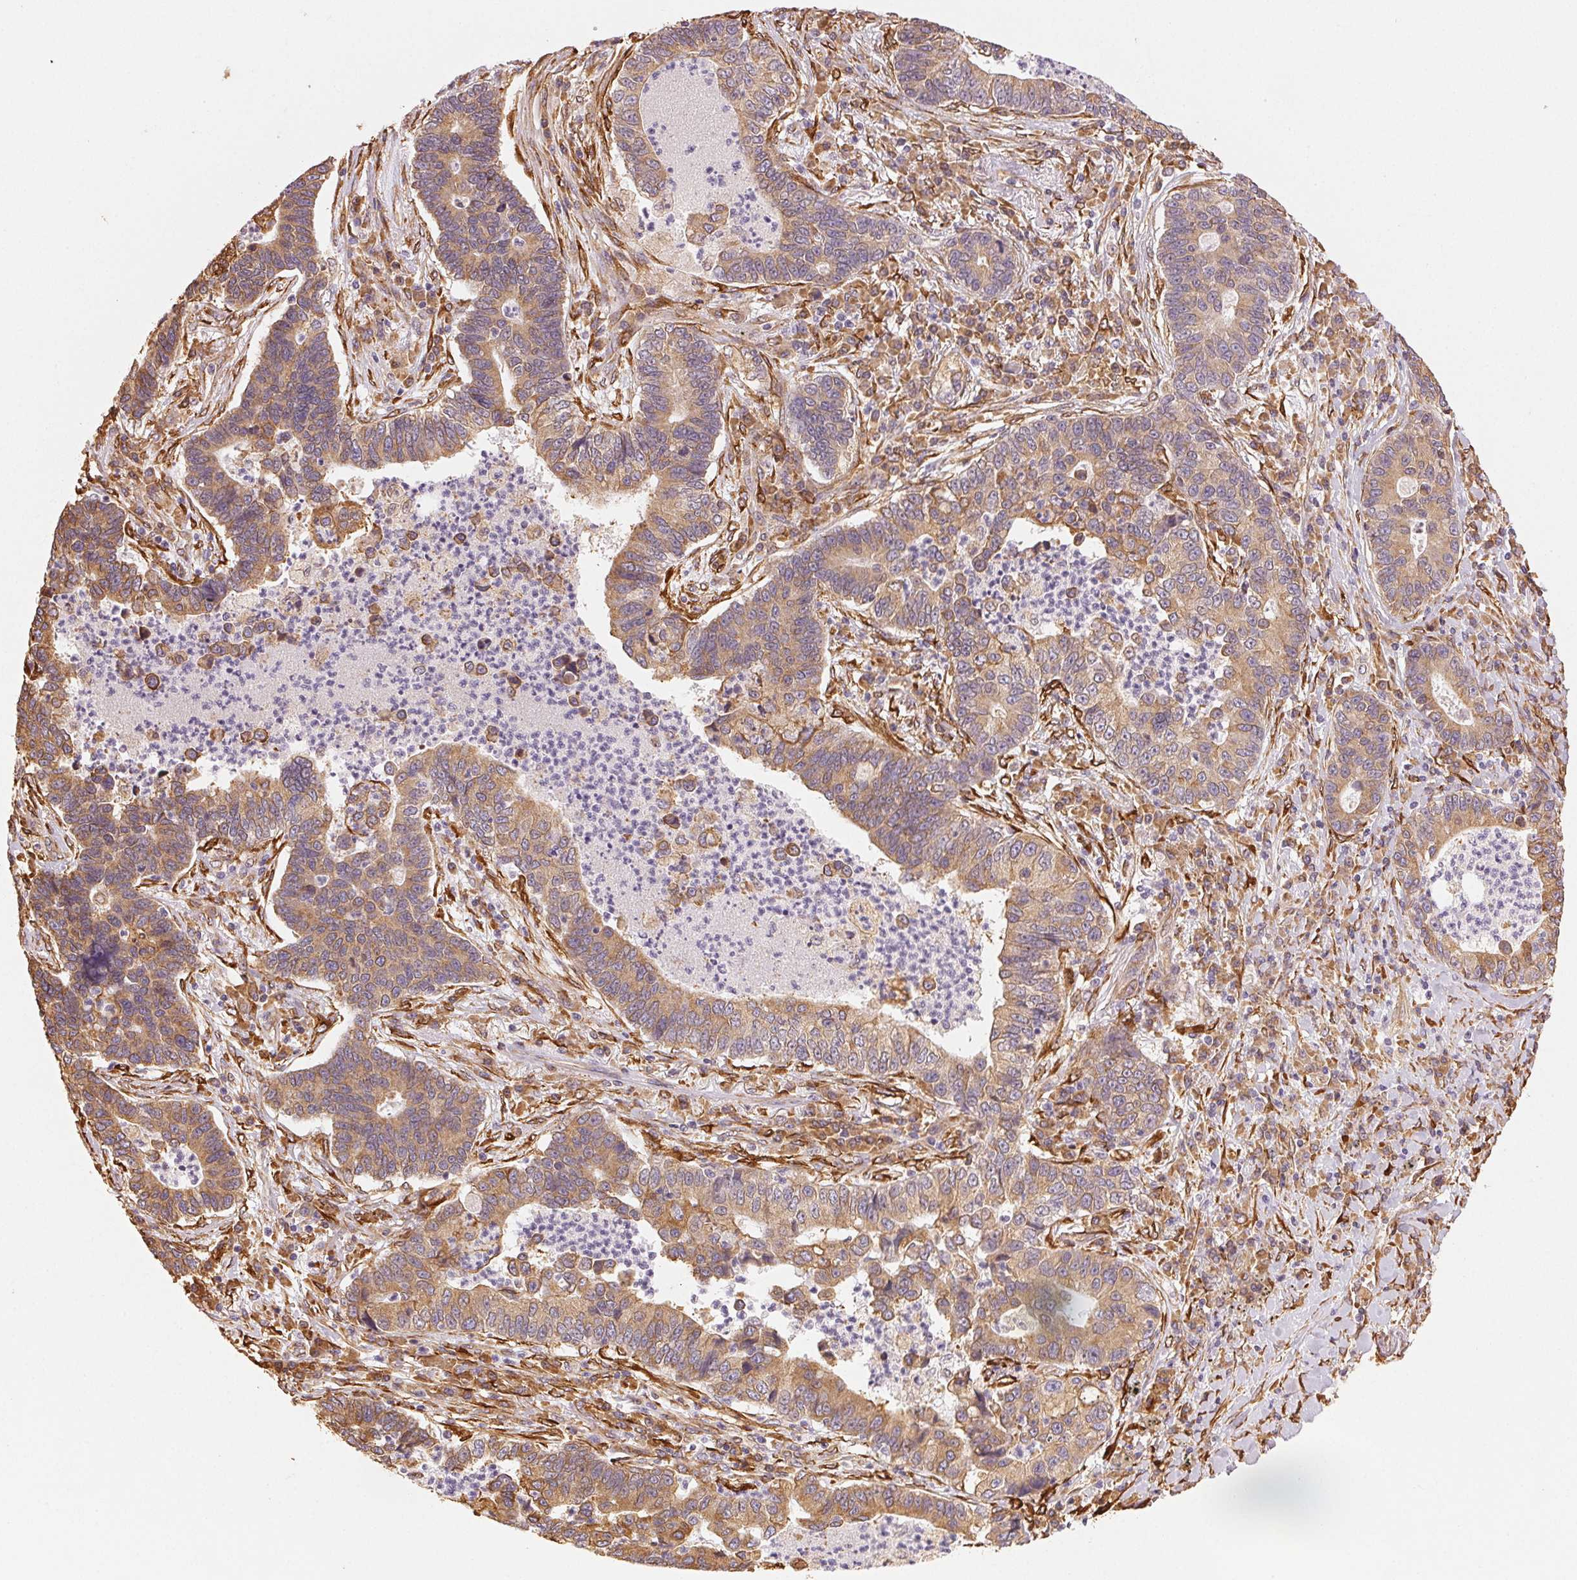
{"staining": {"intensity": "moderate", "quantity": ">75%", "location": "cytoplasmic/membranous"}, "tissue": "lung cancer", "cell_type": "Tumor cells", "image_type": "cancer", "snomed": [{"axis": "morphology", "description": "Adenocarcinoma, NOS"}, {"axis": "topography", "description": "Lung"}], "caption": "High-power microscopy captured an immunohistochemistry (IHC) image of lung adenocarcinoma, revealing moderate cytoplasmic/membranous expression in approximately >75% of tumor cells.", "gene": "RCN3", "patient": {"sex": "female", "age": 57}}